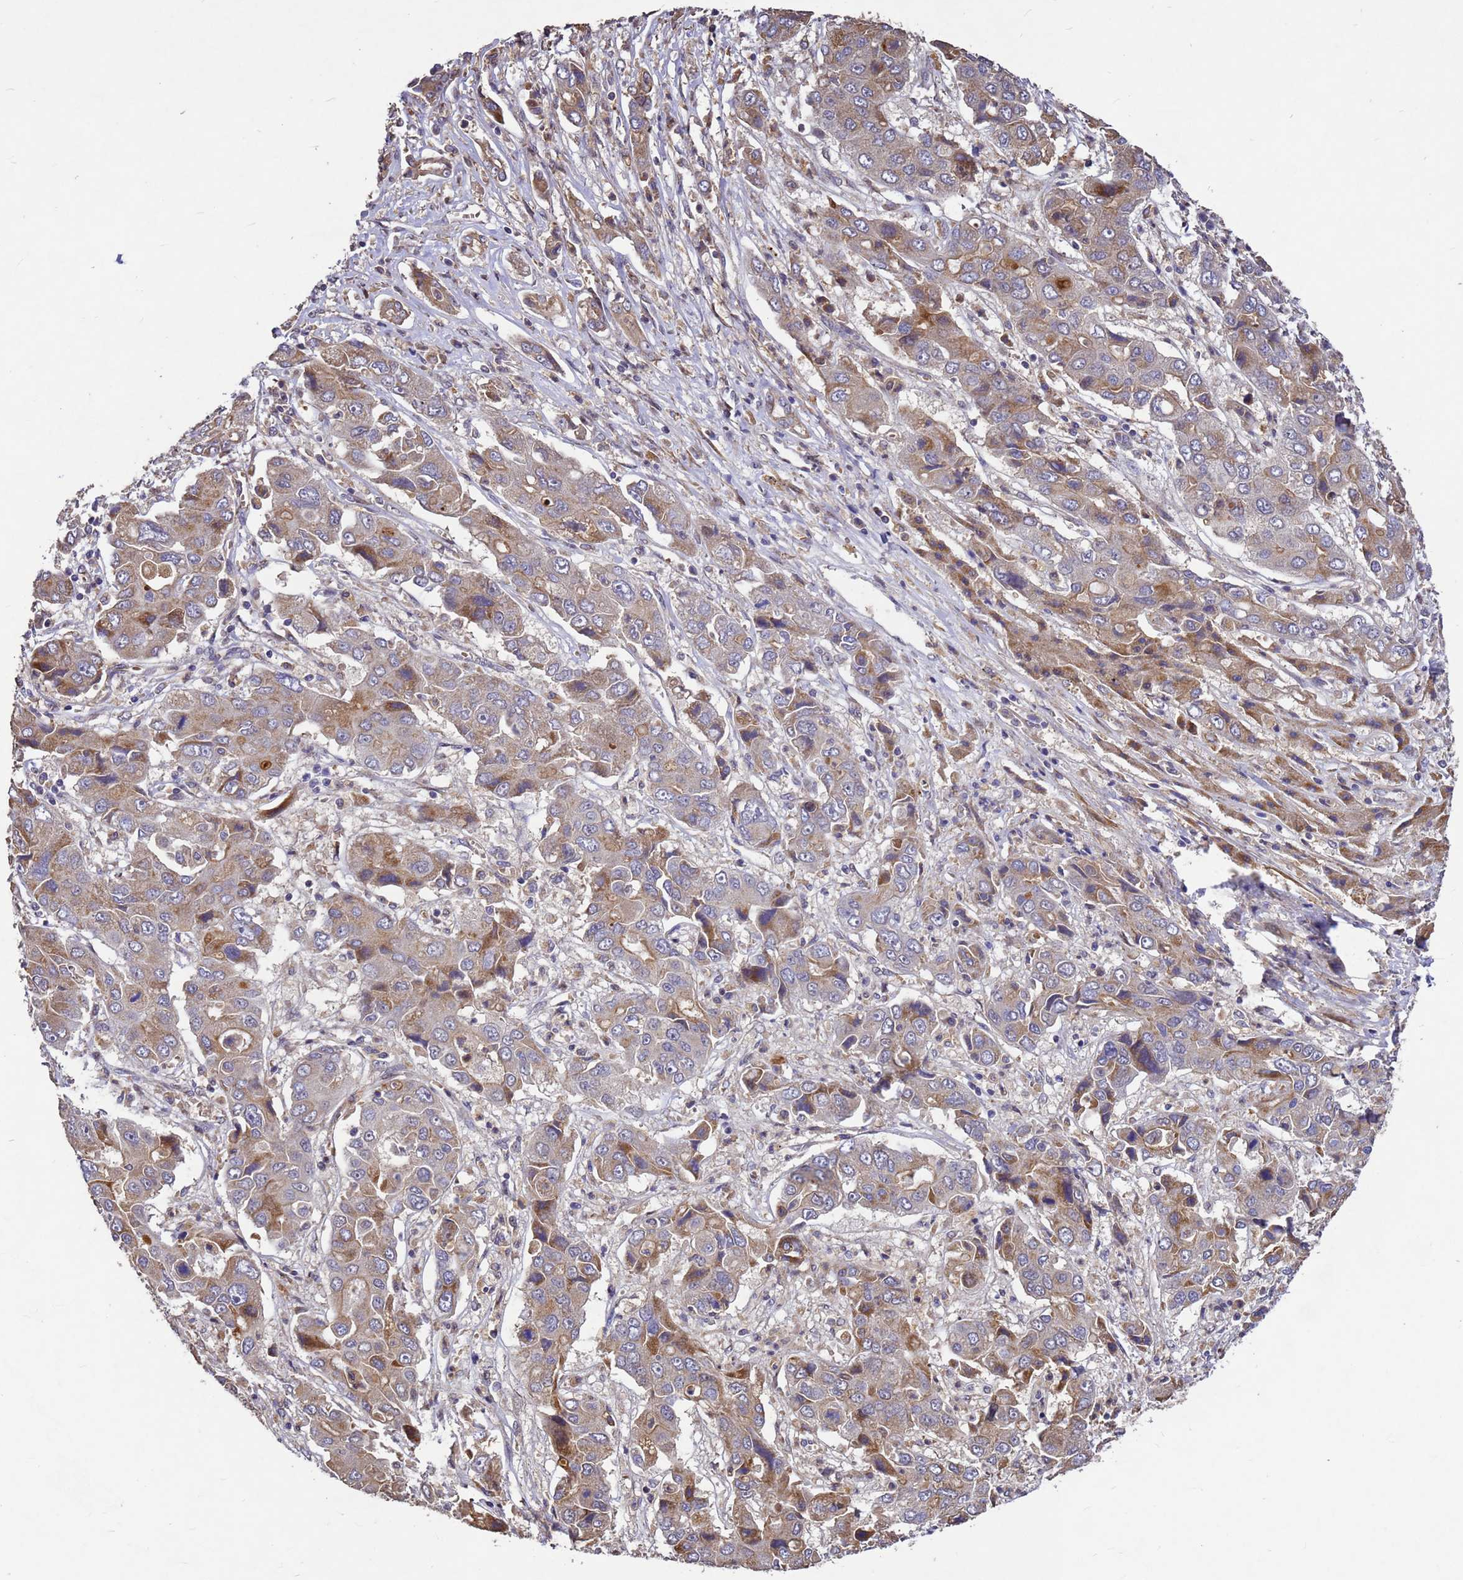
{"staining": {"intensity": "moderate", "quantity": "25%-75%", "location": "cytoplasmic/membranous"}, "tissue": "liver cancer", "cell_type": "Tumor cells", "image_type": "cancer", "snomed": [{"axis": "morphology", "description": "Cholangiocarcinoma"}, {"axis": "topography", "description": "Liver"}], "caption": "Immunohistochemistry (IHC) (DAB (3,3'-diaminobenzidine)) staining of liver cancer (cholangiocarcinoma) reveals moderate cytoplasmic/membranous protein expression in about 25%-75% of tumor cells. (Brightfield microscopy of DAB IHC at high magnification).", "gene": "RSPRY1", "patient": {"sex": "male", "age": 67}}